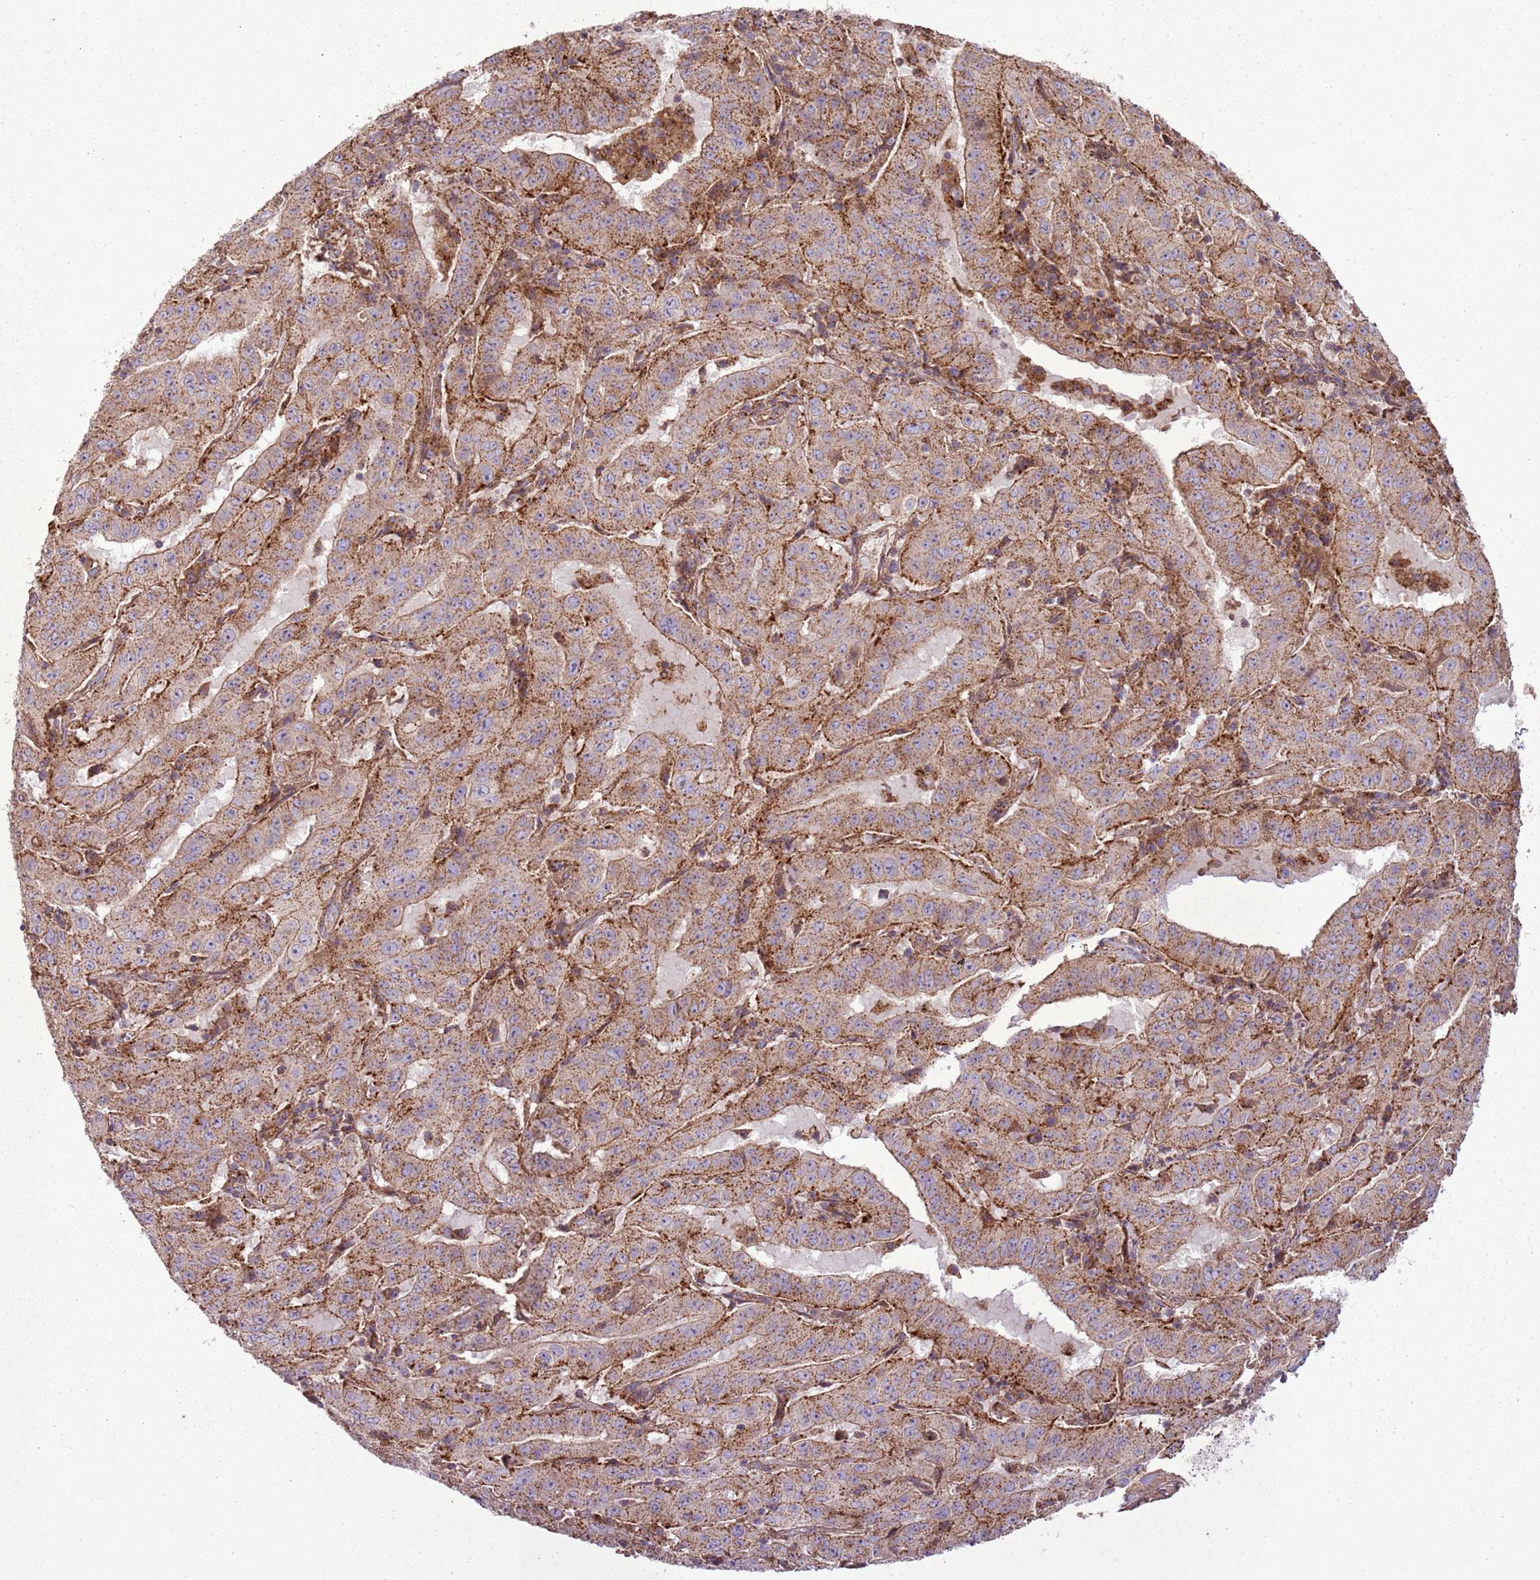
{"staining": {"intensity": "strong", "quantity": ">75%", "location": "cytoplasmic/membranous"}, "tissue": "pancreatic cancer", "cell_type": "Tumor cells", "image_type": "cancer", "snomed": [{"axis": "morphology", "description": "Adenocarcinoma, NOS"}, {"axis": "topography", "description": "Pancreas"}], "caption": "Immunohistochemical staining of human pancreatic cancer (adenocarcinoma) shows high levels of strong cytoplasmic/membranous expression in about >75% of tumor cells.", "gene": "ANKRD24", "patient": {"sex": "male", "age": 63}}